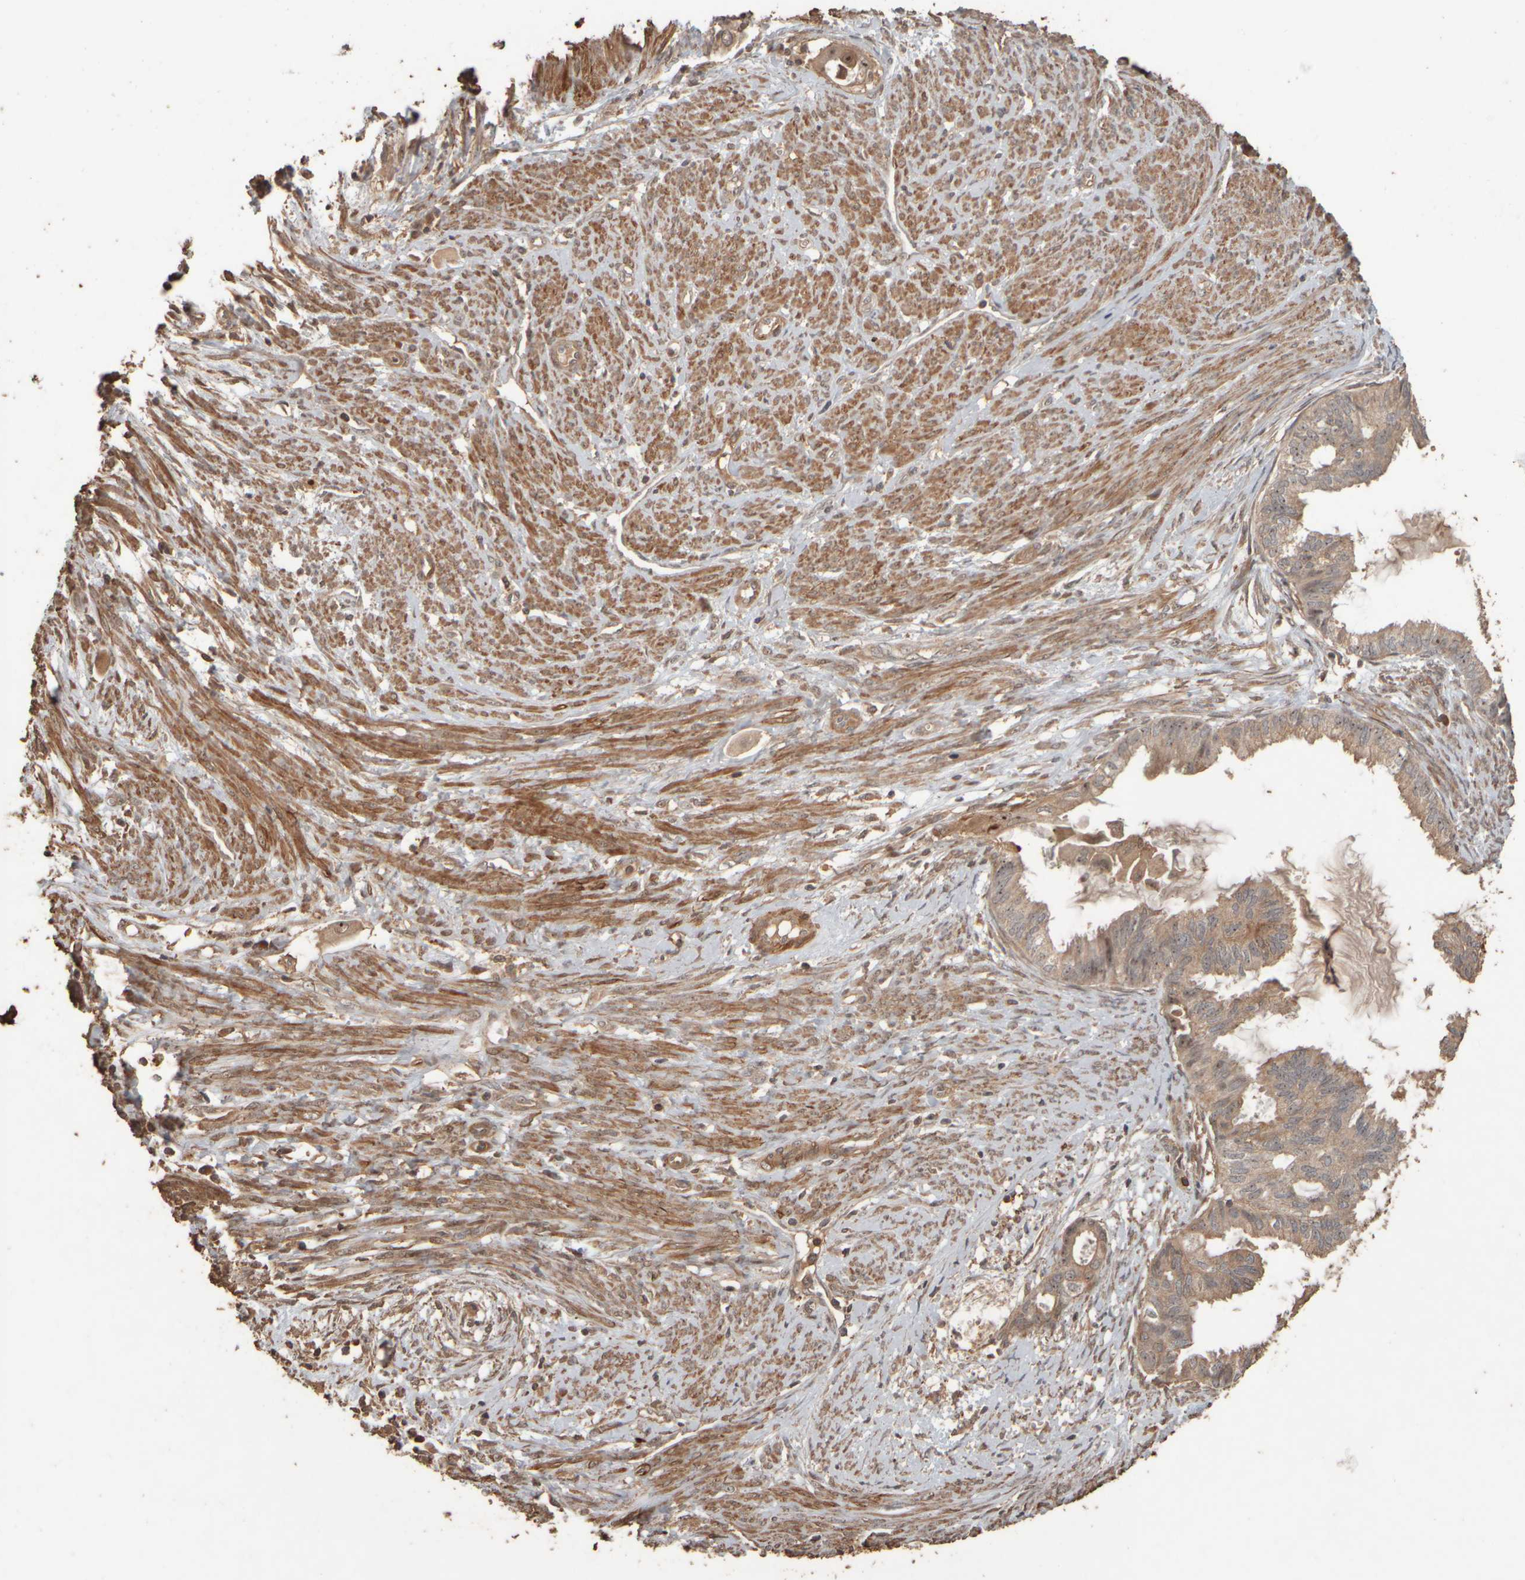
{"staining": {"intensity": "moderate", "quantity": ">75%", "location": "cytoplasmic/membranous,nuclear"}, "tissue": "cervical cancer", "cell_type": "Tumor cells", "image_type": "cancer", "snomed": [{"axis": "morphology", "description": "Normal tissue, NOS"}, {"axis": "morphology", "description": "Adenocarcinoma, NOS"}, {"axis": "topography", "description": "Cervix"}, {"axis": "topography", "description": "Endometrium"}], "caption": "Protein staining exhibits moderate cytoplasmic/membranous and nuclear expression in about >75% of tumor cells in cervical cancer.", "gene": "SPHK1", "patient": {"sex": "female", "age": 86}}